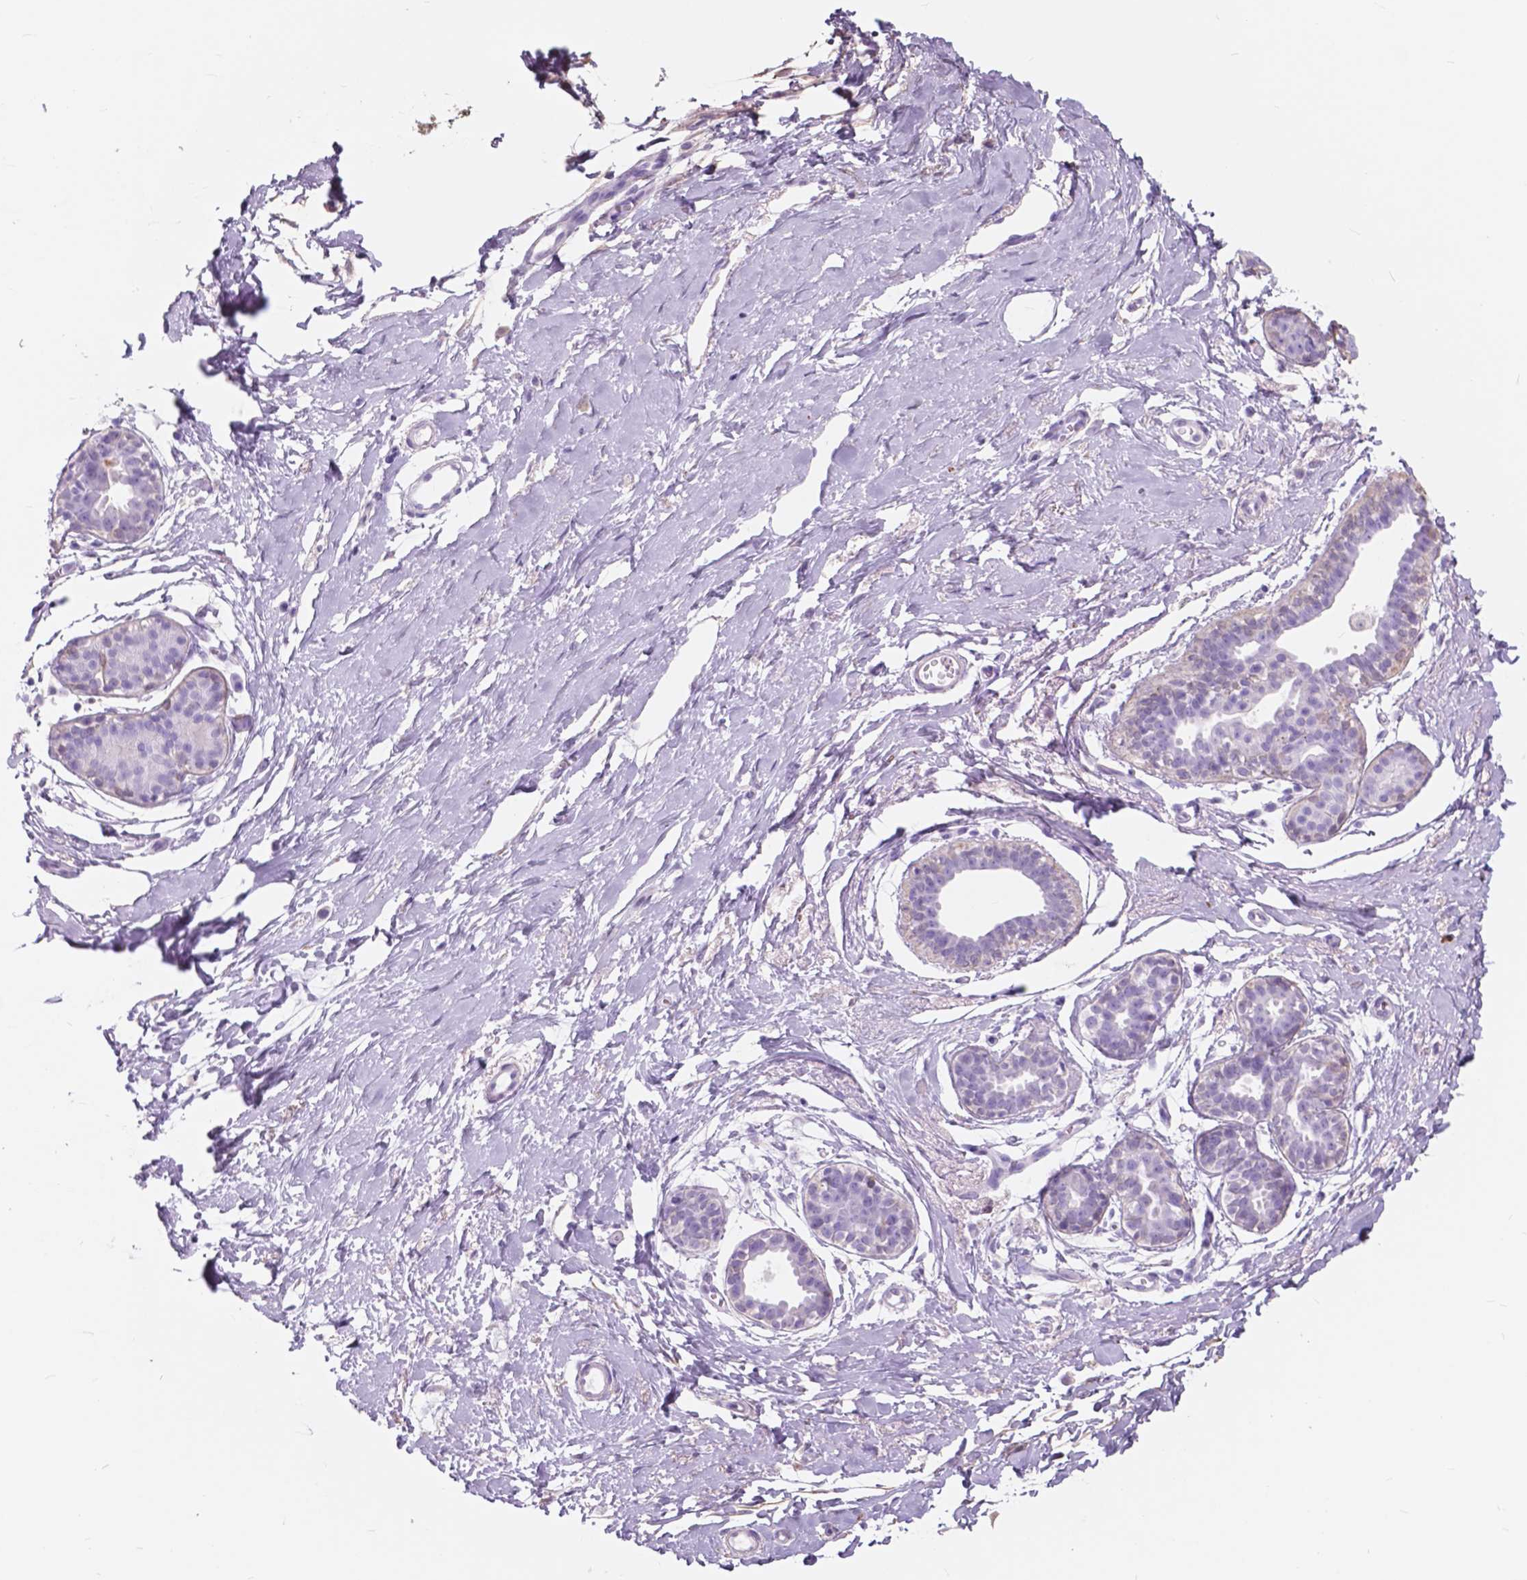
{"staining": {"intensity": "negative", "quantity": "none", "location": "none"}, "tissue": "breast", "cell_type": "Adipocytes", "image_type": "normal", "snomed": [{"axis": "morphology", "description": "Normal tissue, NOS"}, {"axis": "topography", "description": "Breast"}], "caption": "Adipocytes show no significant expression in normal breast.", "gene": "FXYD2", "patient": {"sex": "female", "age": 49}}